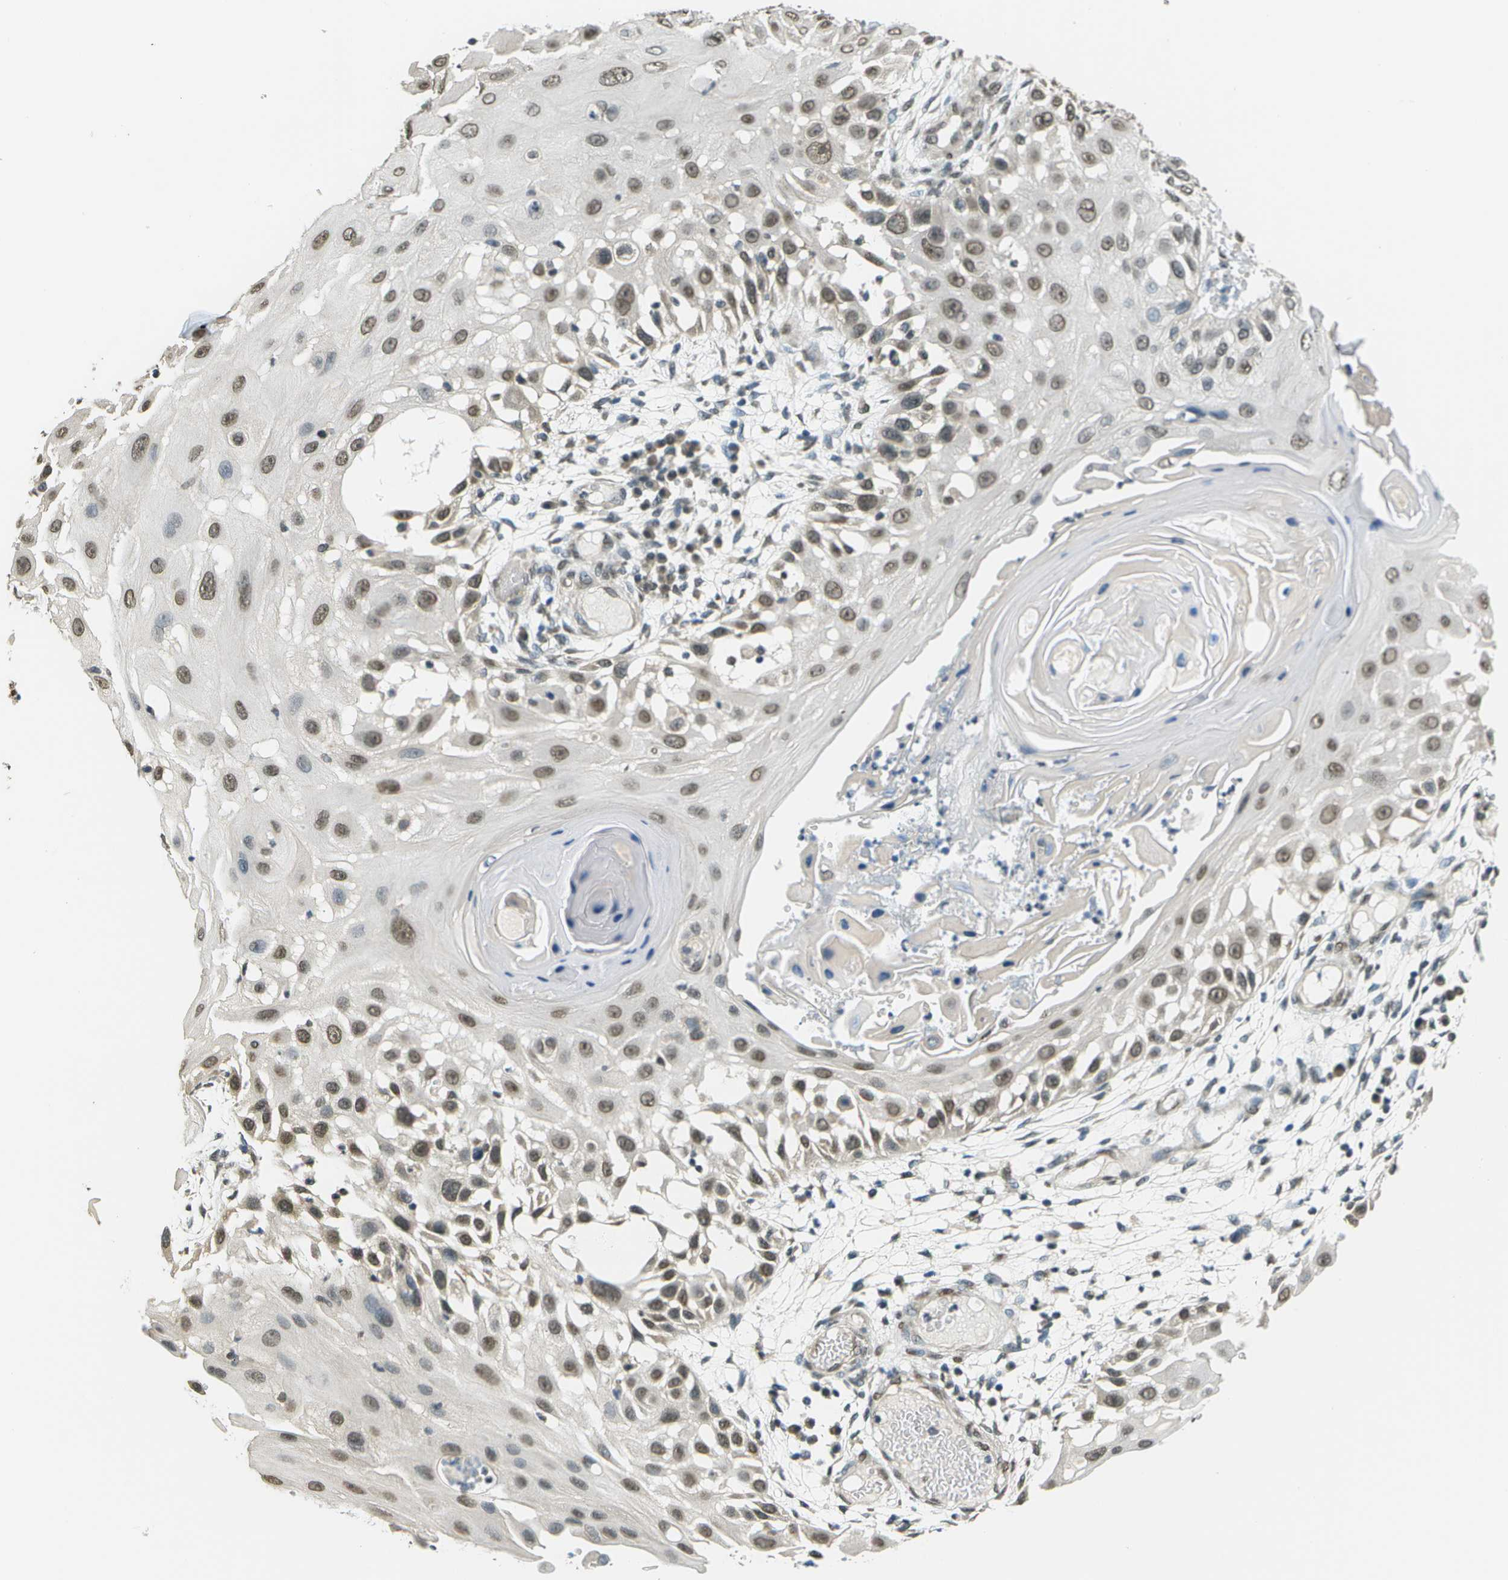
{"staining": {"intensity": "moderate", "quantity": ">75%", "location": "nuclear"}, "tissue": "skin cancer", "cell_type": "Tumor cells", "image_type": "cancer", "snomed": [{"axis": "morphology", "description": "Squamous cell carcinoma, NOS"}, {"axis": "topography", "description": "Skin"}], "caption": "About >75% of tumor cells in human skin cancer exhibit moderate nuclear protein expression as visualized by brown immunohistochemical staining.", "gene": "ABL2", "patient": {"sex": "female", "age": 44}}